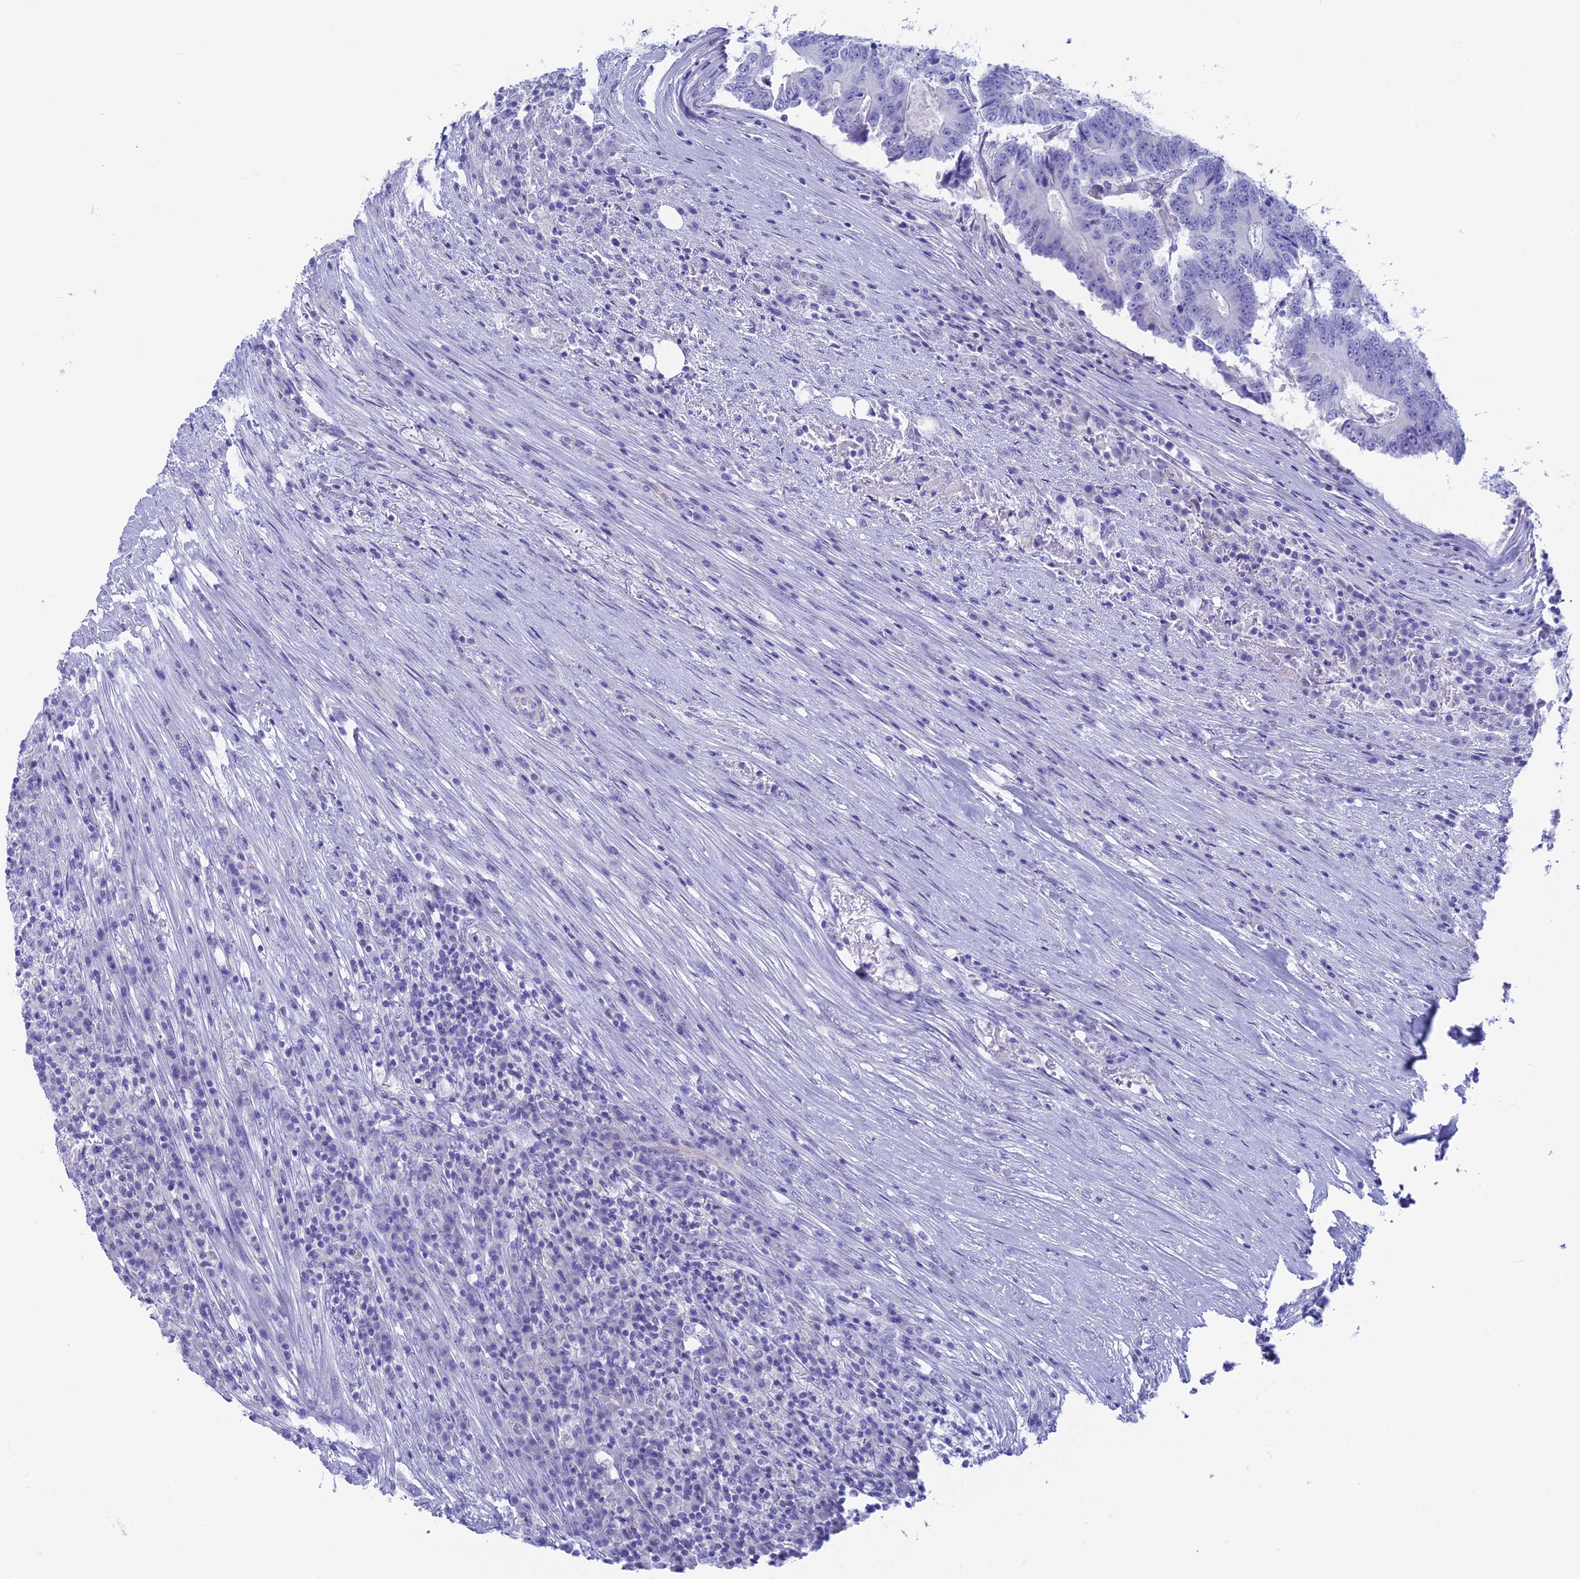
{"staining": {"intensity": "negative", "quantity": "none", "location": "none"}, "tissue": "colorectal cancer", "cell_type": "Tumor cells", "image_type": "cancer", "snomed": [{"axis": "morphology", "description": "Adenocarcinoma, NOS"}, {"axis": "topography", "description": "Colon"}], "caption": "Immunohistochemical staining of adenocarcinoma (colorectal) reveals no significant positivity in tumor cells. (DAB IHC with hematoxylin counter stain).", "gene": "GNGT2", "patient": {"sex": "male", "age": 83}}